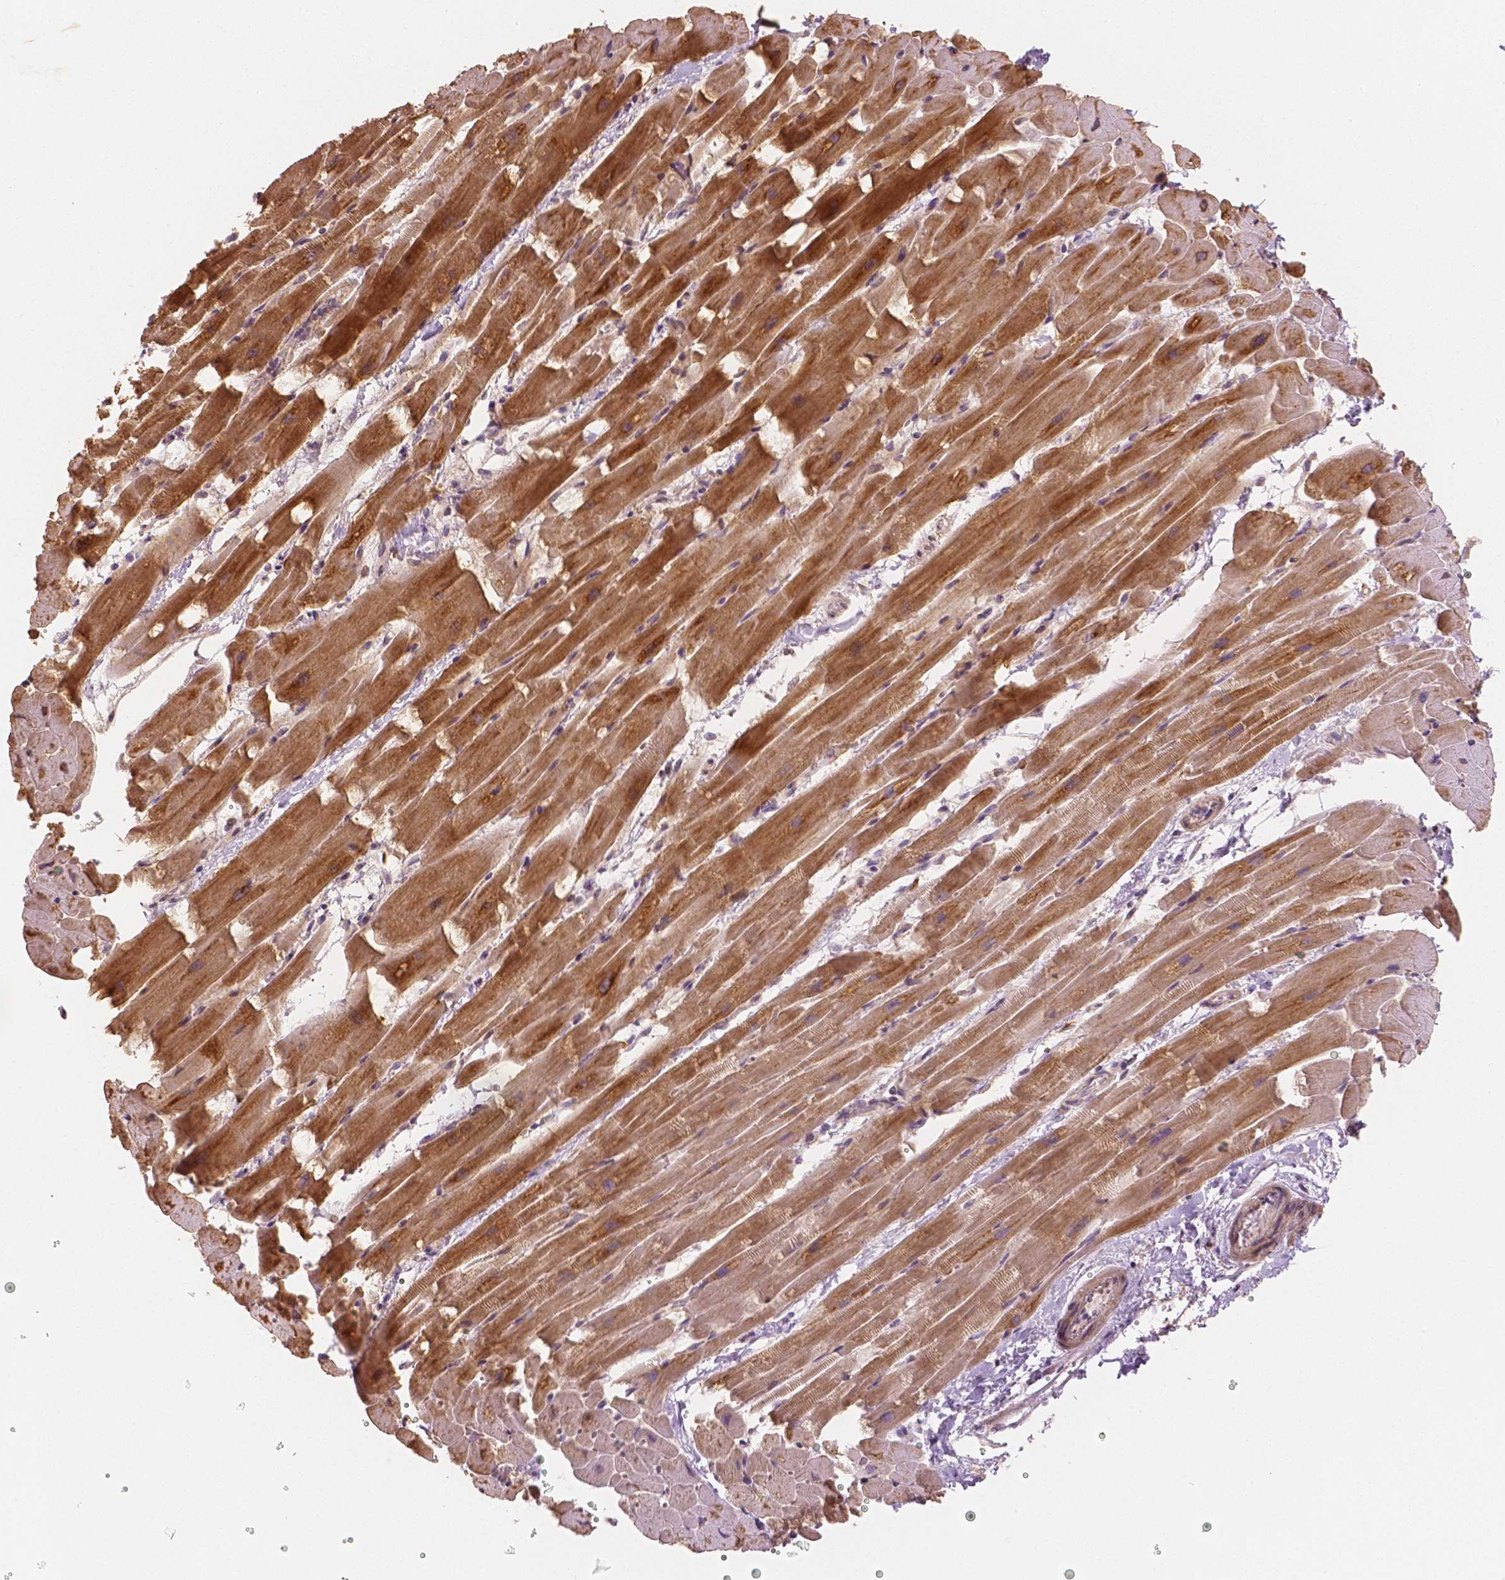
{"staining": {"intensity": "moderate", "quantity": ">75%", "location": "cytoplasmic/membranous"}, "tissue": "heart muscle", "cell_type": "Cardiomyocytes", "image_type": "normal", "snomed": [{"axis": "morphology", "description": "Normal tissue, NOS"}, {"axis": "topography", "description": "Heart"}], "caption": "The photomicrograph reveals staining of unremarkable heart muscle, revealing moderate cytoplasmic/membranous protein expression (brown color) within cardiomyocytes.", "gene": "CLBA1", "patient": {"sex": "male", "age": 37}}